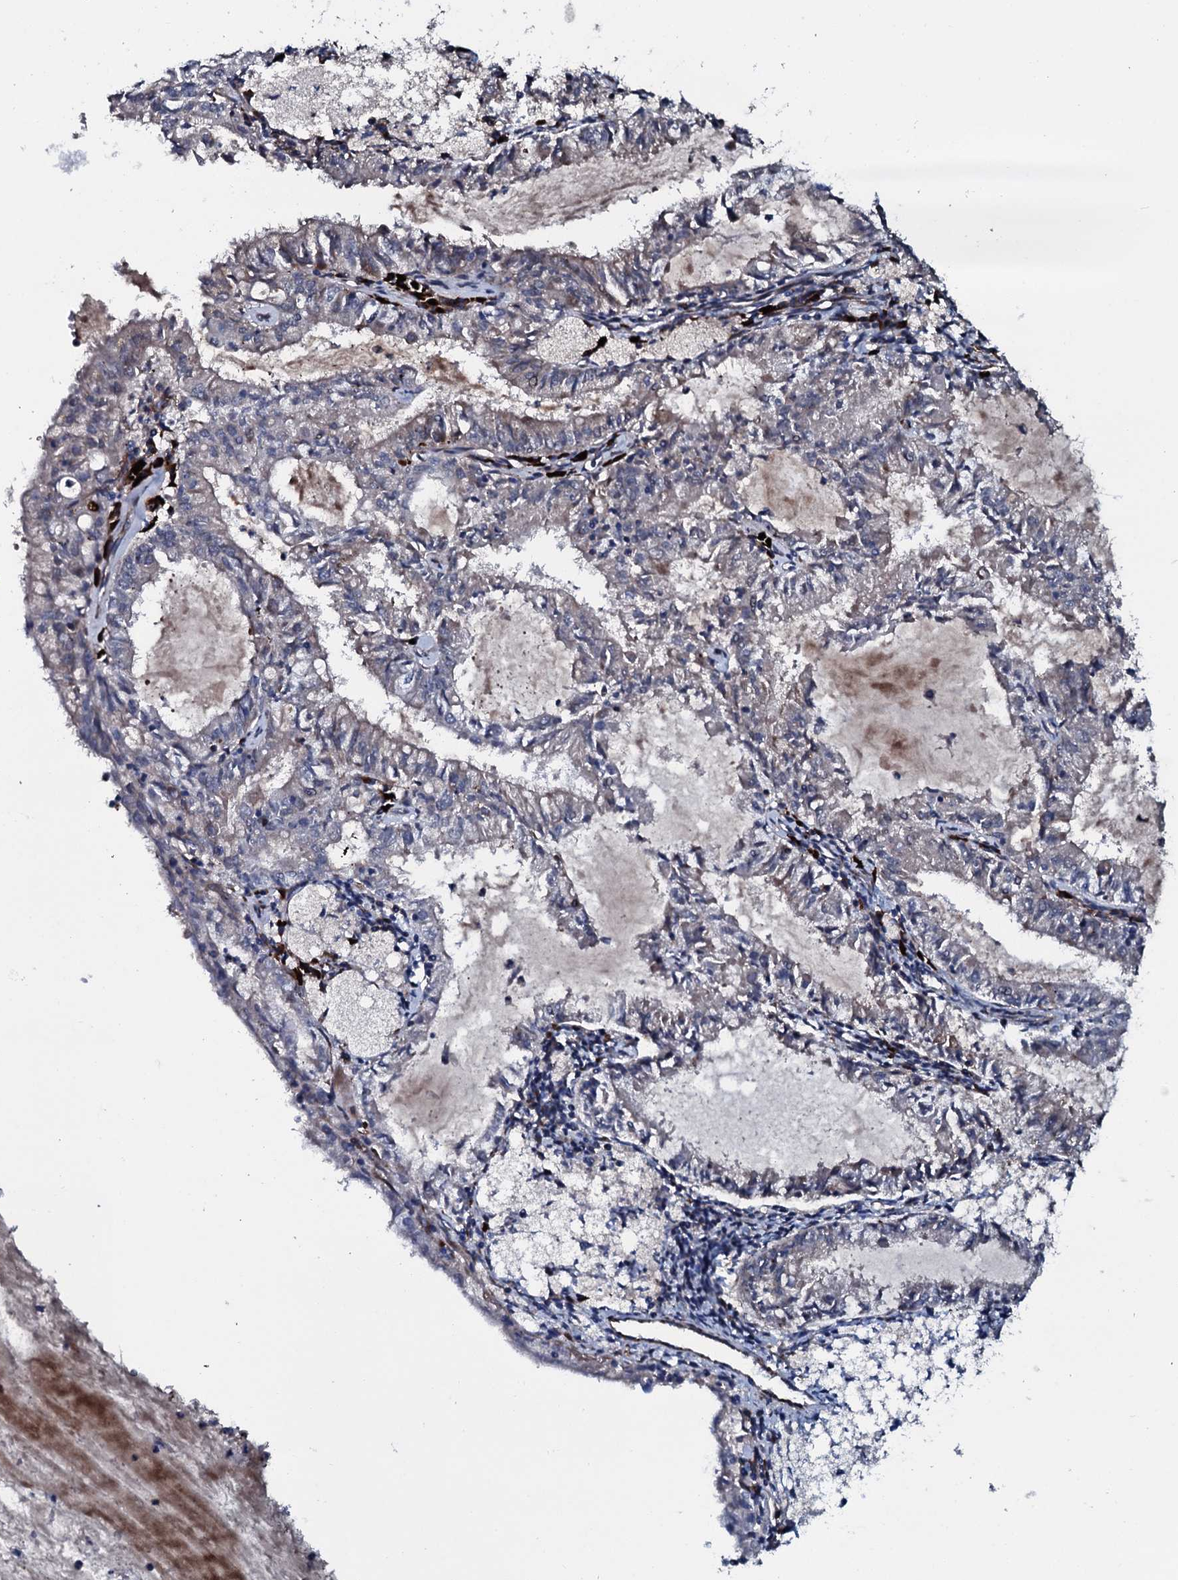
{"staining": {"intensity": "negative", "quantity": "none", "location": "none"}, "tissue": "endometrial cancer", "cell_type": "Tumor cells", "image_type": "cancer", "snomed": [{"axis": "morphology", "description": "Adenocarcinoma, NOS"}, {"axis": "topography", "description": "Endometrium"}], "caption": "High power microscopy image of an immunohistochemistry photomicrograph of endometrial cancer, revealing no significant expression in tumor cells.", "gene": "IL12B", "patient": {"sex": "female", "age": 57}}